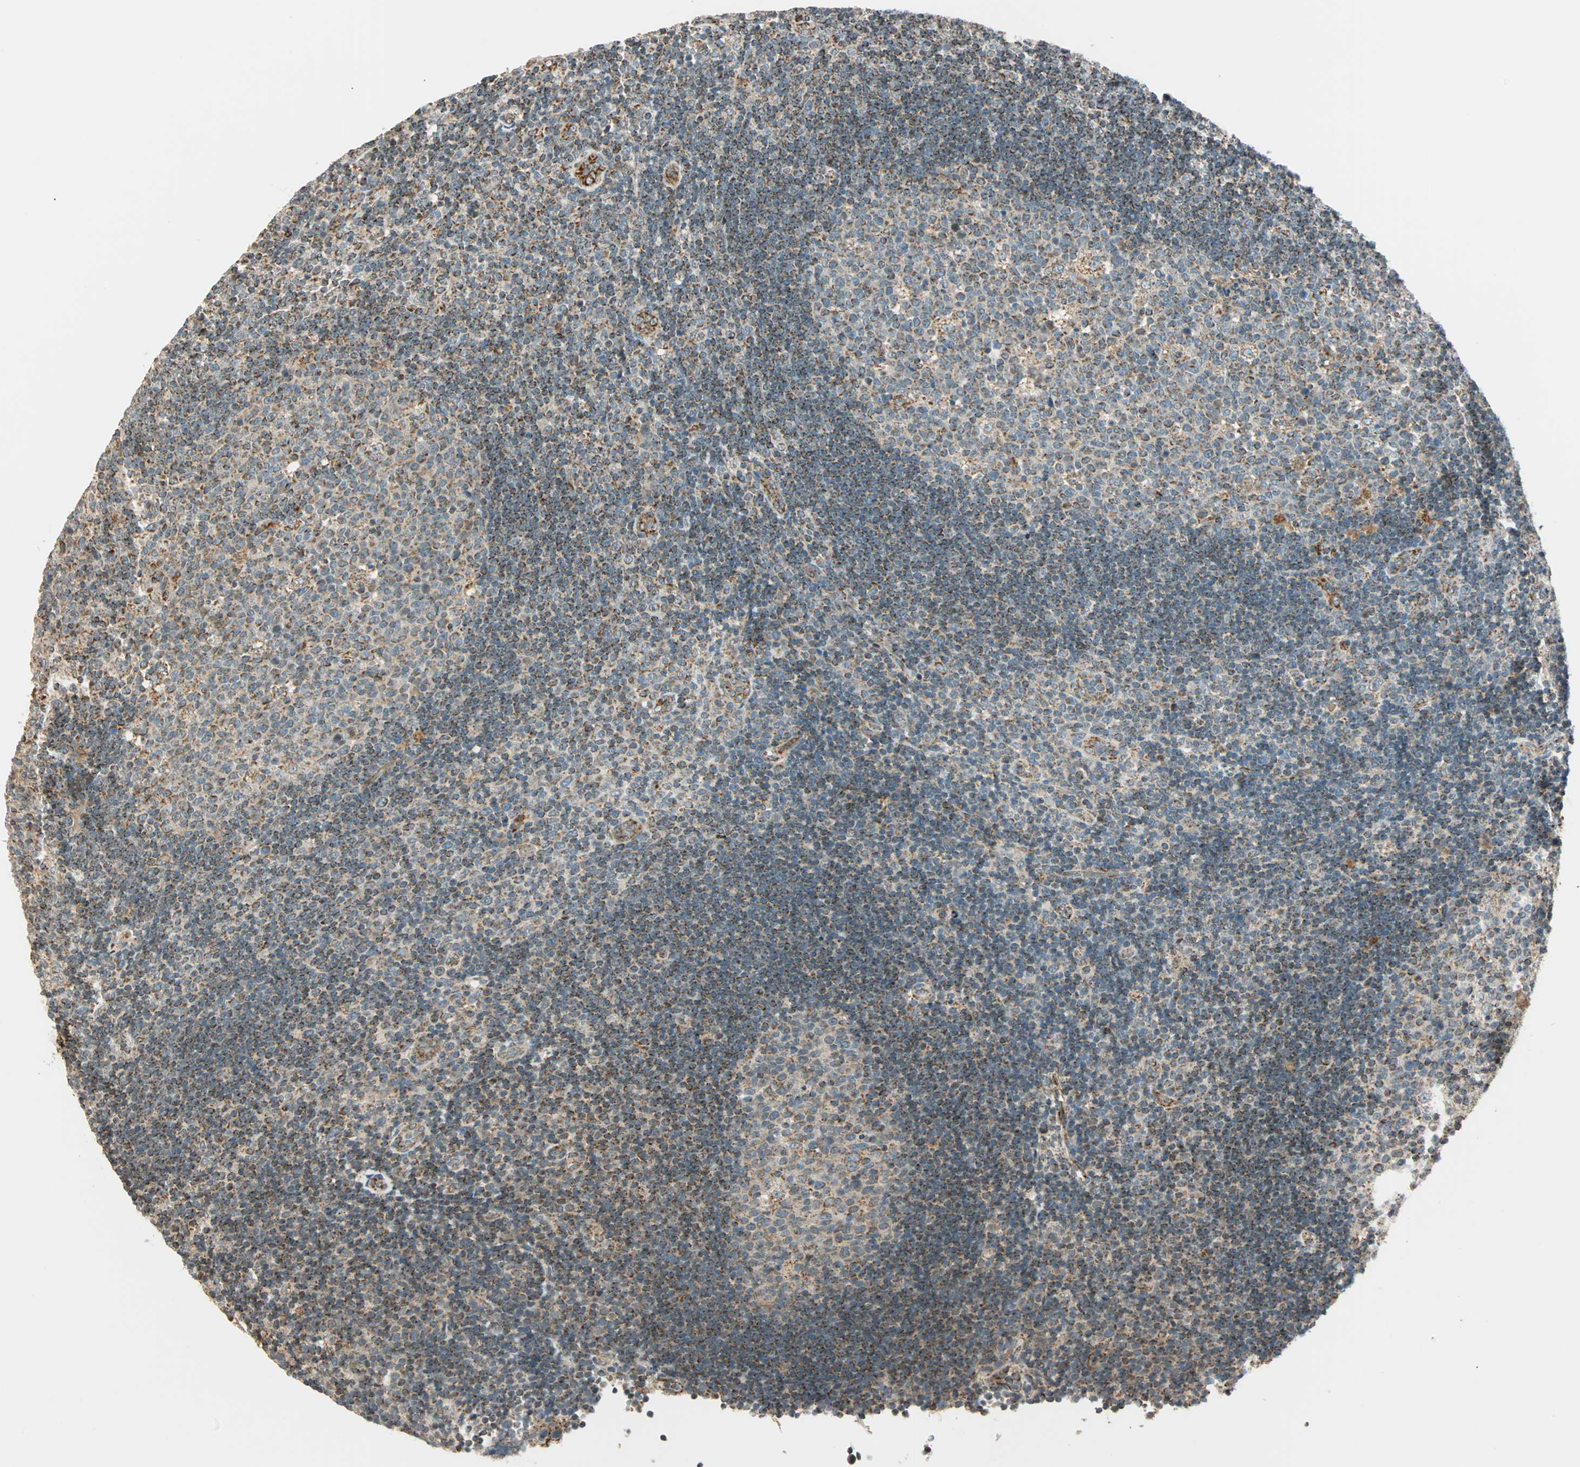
{"staining": {"intensity": "moderate", "quantity": "25%-75%", "location": "cytoplasmic/membranous"}, "tissue": "lymph node", "cell_type": "Germinal center cells", "image_type": "normal", "snomed": [{"axis": "morphology", "description": "Normal tissue, NOS"}, {"axis": "topography", "description": "Lymph node"}, {"axis": "topography", "description": "Salivary gland"}], "caption": "Lymph node stained with immunohistochemistry exhibits moderate cytoplasmic/membranous staining in about 25%-75% of germinal center cells. (Stains: DAB (3,3'-diaminobenzidine) in brown, nuclei in blue, Microscopy: brightfield microscopy at high magnification).", "gene": "SPRY4", "patient": {"sex": "male", "age": 8}}